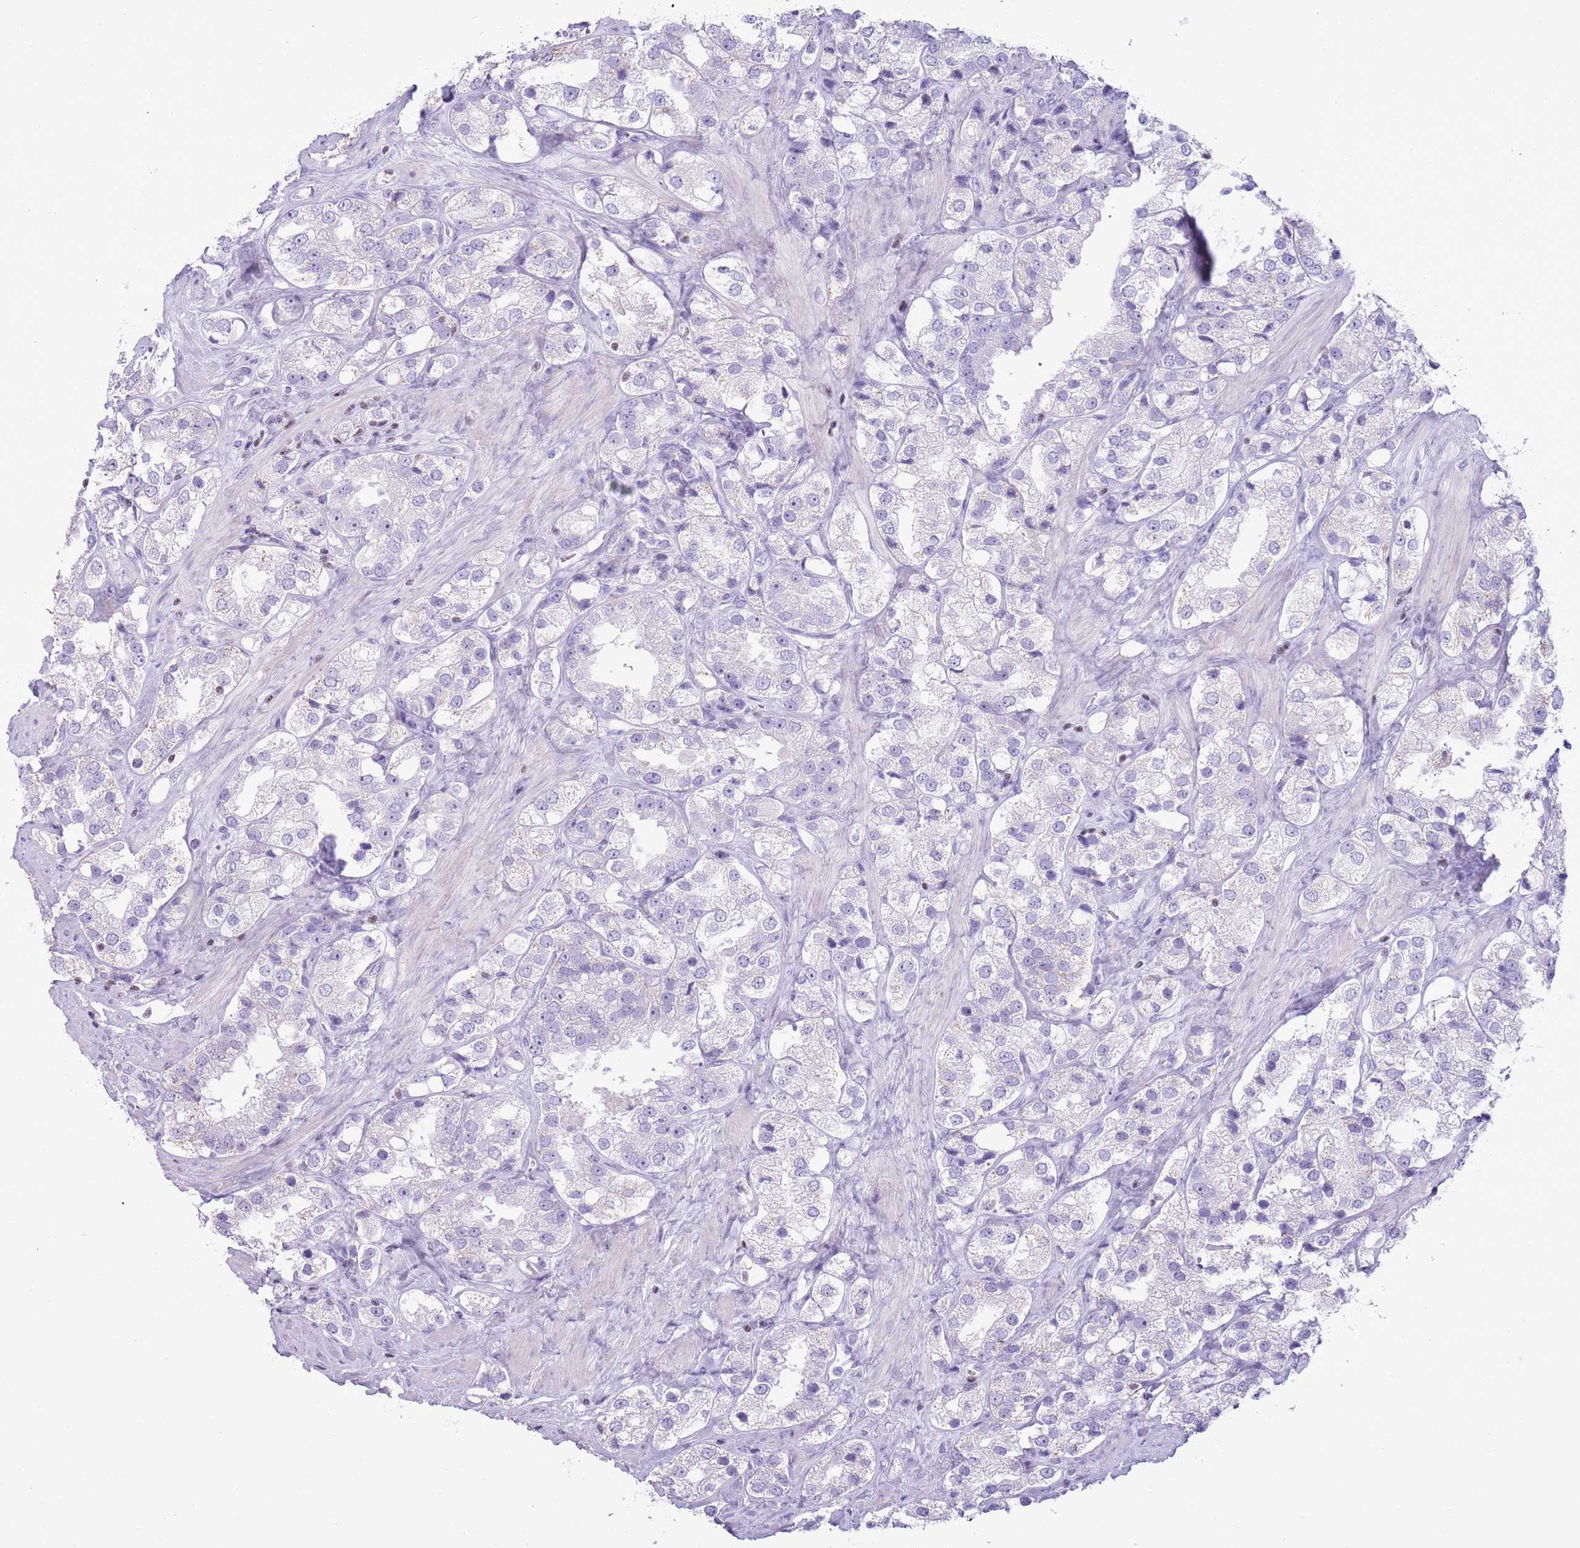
{"staining": {"intensity": "negative", "quantity": "none", "location": "none"}, "tissue": "prostate cancer", "cell_type": "Tumor cells", "image_type": "cancer", "snomed": [{"axis": "morphology", "description": "Adenocarcinoma, NOS"}, {"axis": "topography", "description": "Prostate"}], "caption": "Prostate cancer was stained to show a protein in brown. There is no significant staining in tumor cells.", "gene": "BCL11B", "patient": {"sex": "male", "age": 79}}